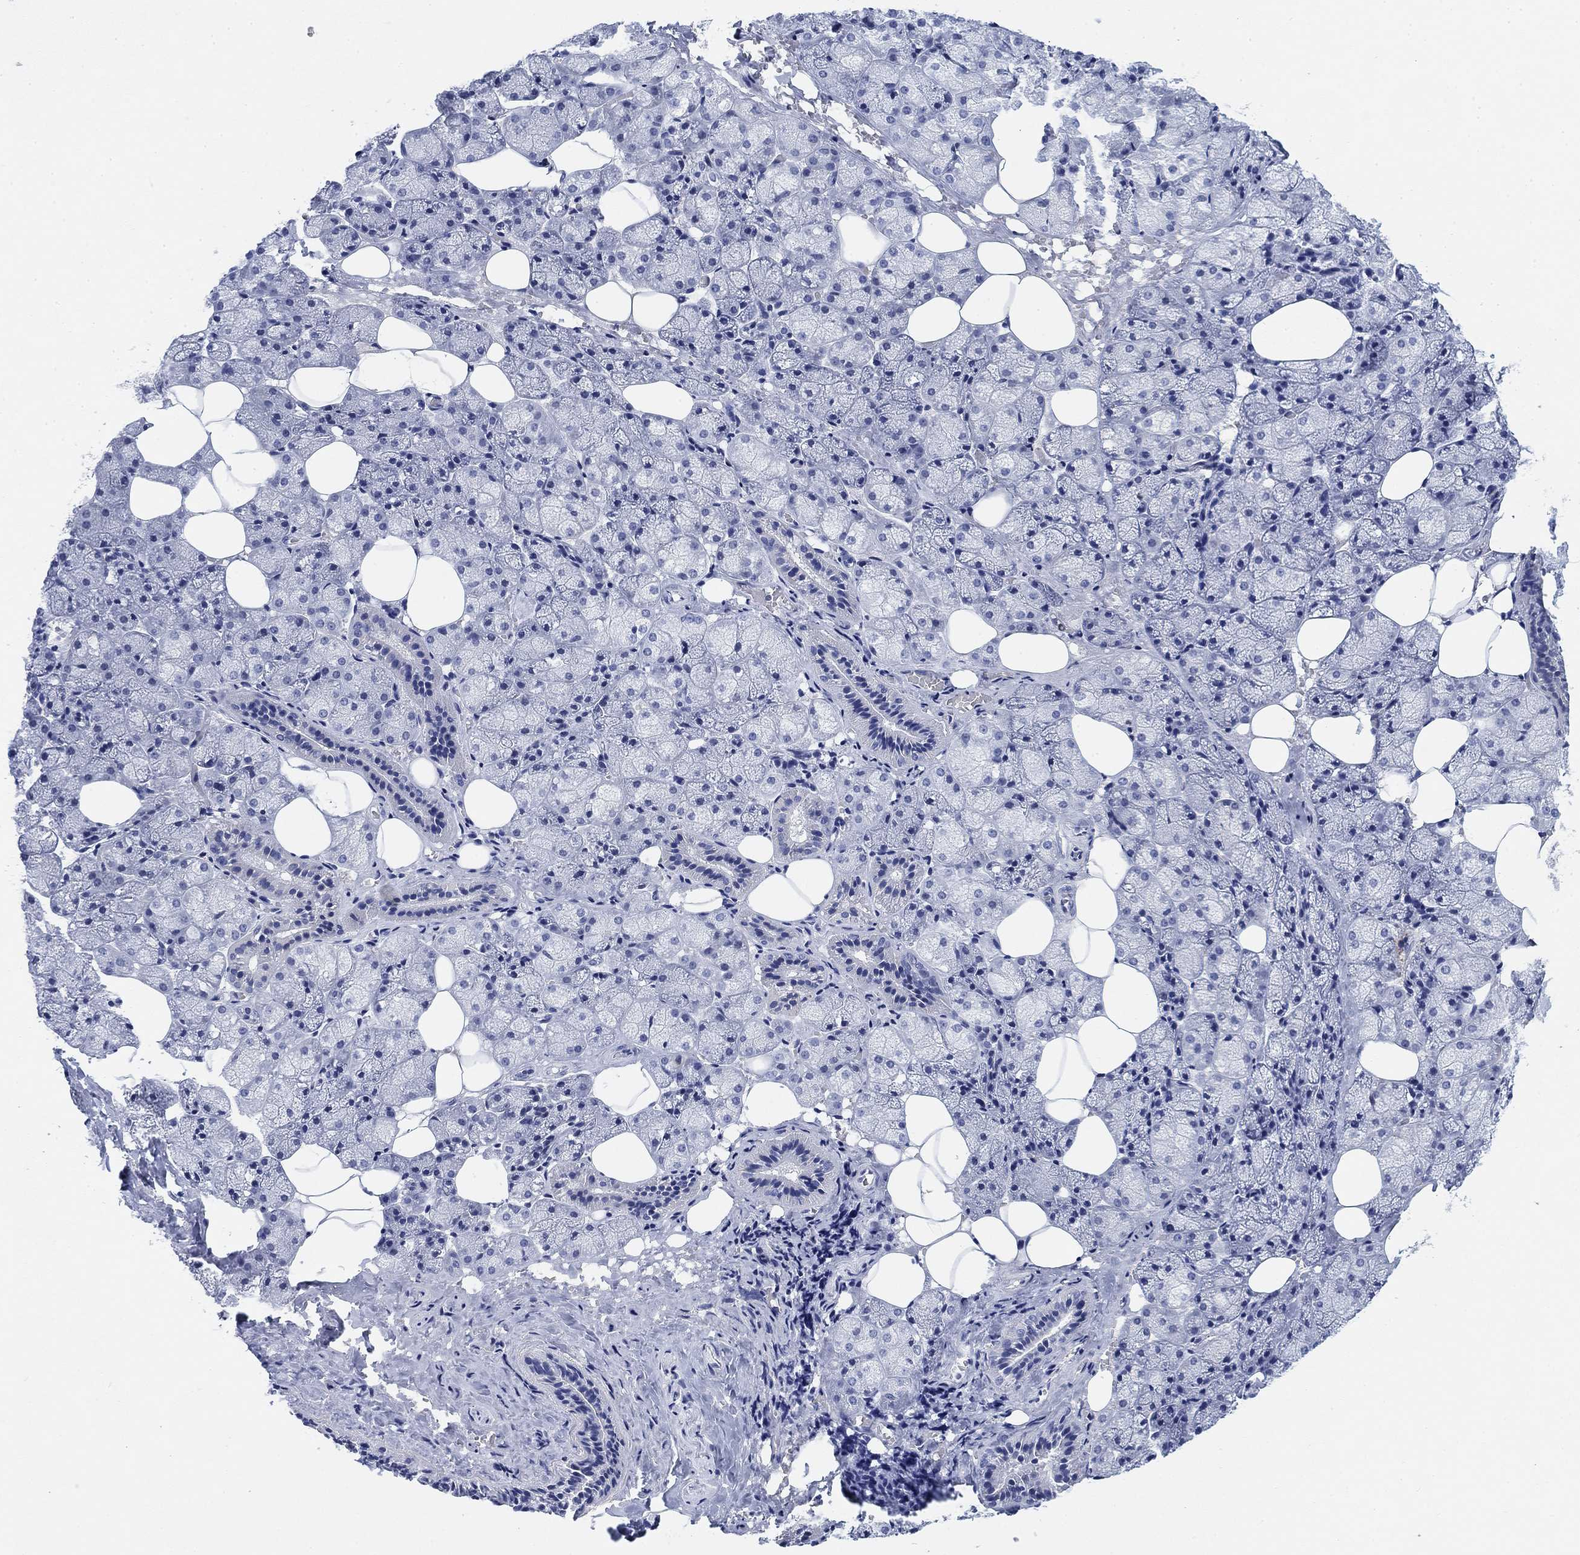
{"staining": {"intensity": "negative", "quantity": "none", "location": "none"}, "tissue": "salivary gland", "cell_type": "Glandular cells", "image_type": "normal", "snomed": [{"axis": "morphology", "description": "Normal tissue, NOS"}, {"axis": "topography", "description": "Salivary gland"}], "caption": "IHC photomicrograph of benign salivary gland: human salivary gland stained with DAB (3,3'-diaminobenzidine) demonstrates no significant protein positivity in glandular cells. (Brightfield microscopy of DAB (3,3'-diaminobenzidine) immunohistochemistry at high magnification).", "gene": "FYB1", "patient": {"sex": "male", "age": 38}}